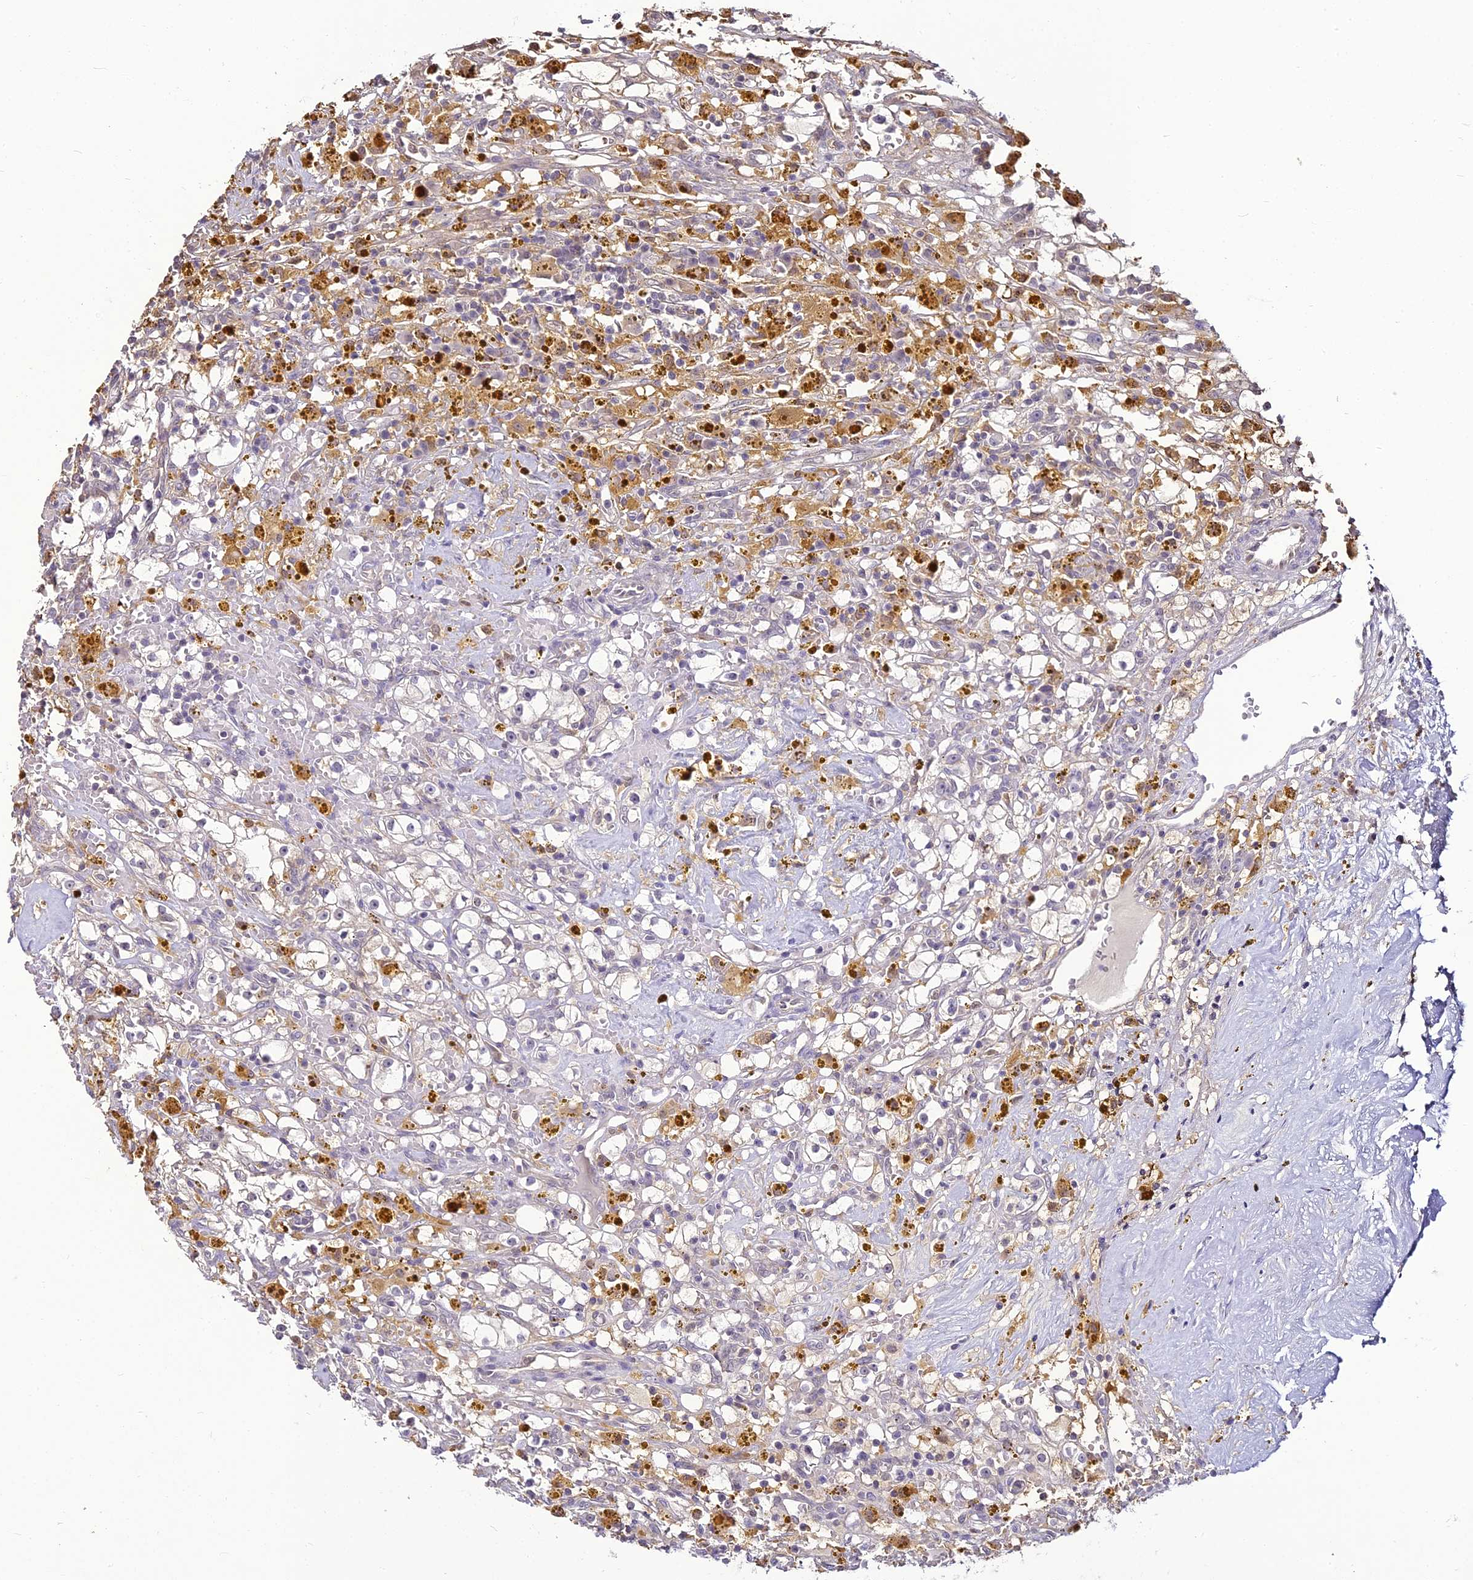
{"staining": {"intensity": "moderate", "quantity": "<25%", "location": "cytoplasmic/membranous"}, "tissue": "renal cancer", "cell_type": "Tumor cells", "image_type": "cancer", "snomed": [{"axis": "morphology", "description": "Adenocarcinoma, NOS"}, {"axis": "topography", "description": "Kidney"}], "caption": "Immunohistochemistry (IHC) (DAB) staining of adenocarcinoma (renal) demonstrates moderate cytoplasmic/membranous protein expression in approximately <25% of tumor cells.", "gene": "BCDIN3D", "patient": {"sex": "male", "age": 56}}